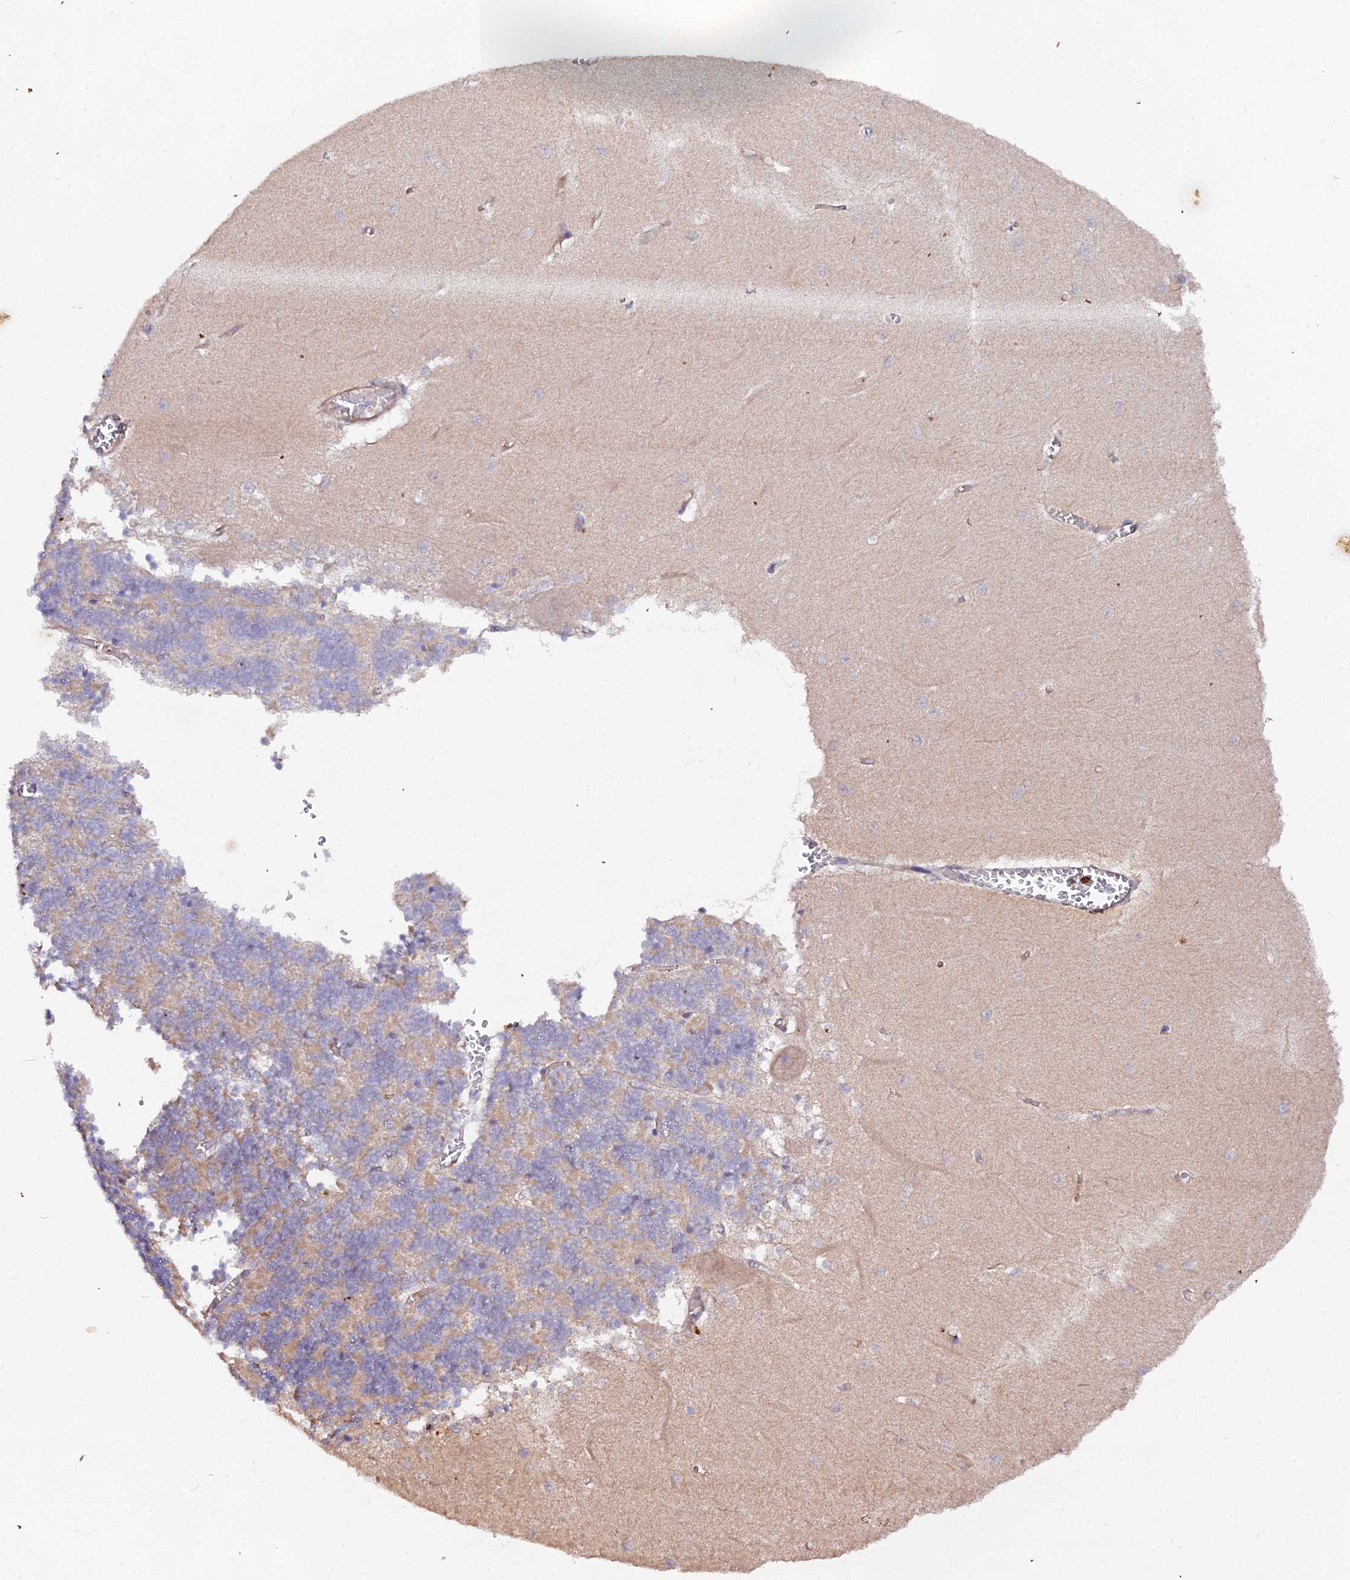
{"staining": {"intensity": "moderate", "quantity": "25%-75%", "location": "cytoplasmic/membranous"}, "tissue": "cerebellum", "cell_type": "Cells in granular layer", "image_type": "normal", "snomed": [{"axis": "morphology", "description": "Normal tissue, NOS"}, {"axis": "topography", "description": "Cerebellum"}], "caption": "Human cerebellum stained for a protein (brown) reveals moderate cytoplasmic/membranous positive staining in about 25%-75% of cells in granular layer.", "gene": "TRIM26", "patient": {"sex": "male", "age": 37}}